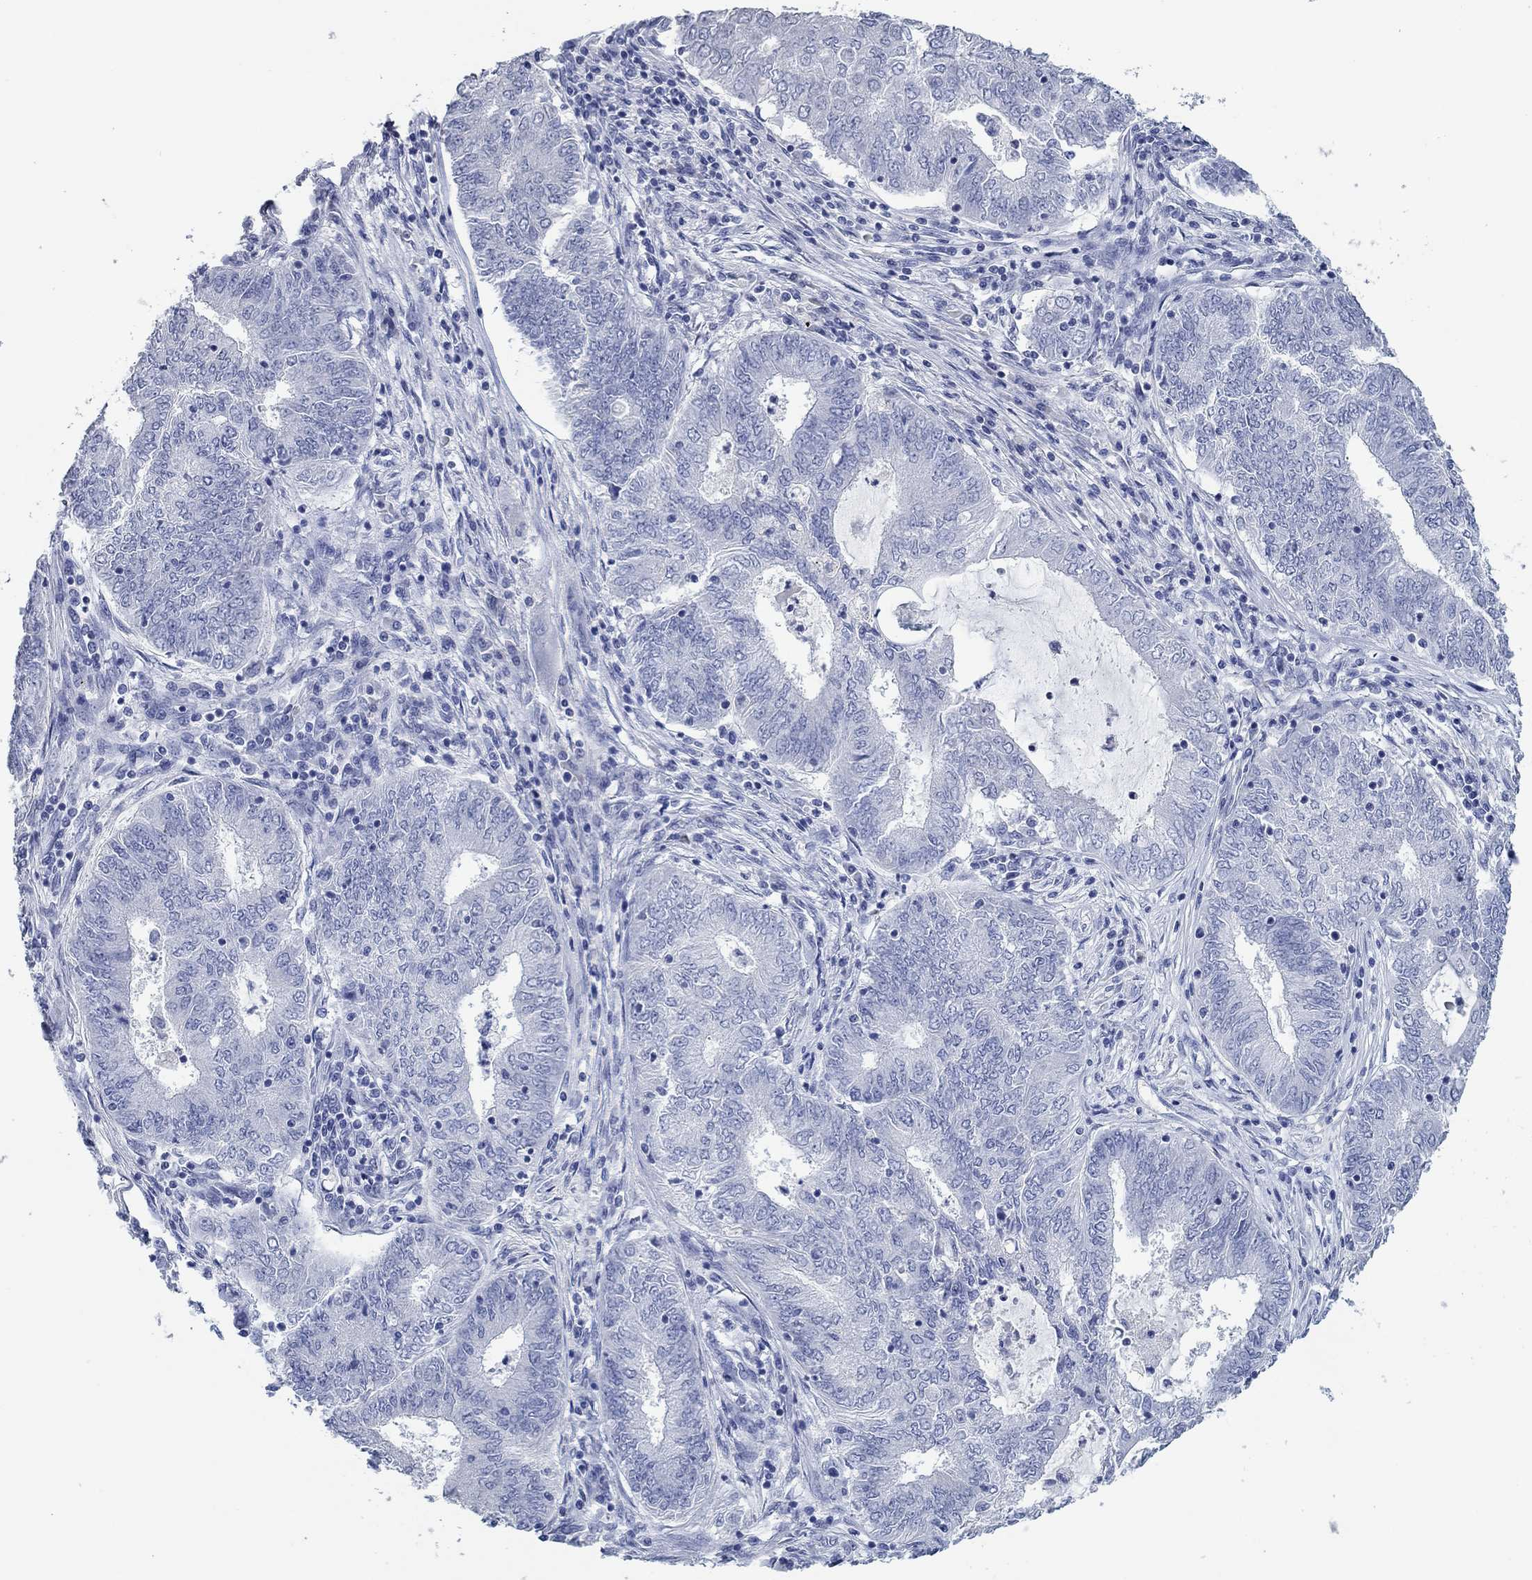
{"staining": {"intensity": "negative", "quantity": "none", "location": "none"}, "tissue": "endometrial cancer", "cell_type": "Tumor cells", "image_type": "cancer", "snomed": [{"axis": "morphology", "description": "Adenocarcinoma, NOS"}, {"axis": "topography", "description": "Endometrium"}], "caption": "High magnification brightfield microscopy of endometrial cancer (adenocarcinoma) stained with DAB (3,3'-diaminobenzidine) (brown) and counterstained with hematoxylin (blue): tumor cells show no significant staining.", "gene": "POU5F1", "patient": {"sex": "female", "age": 62}}